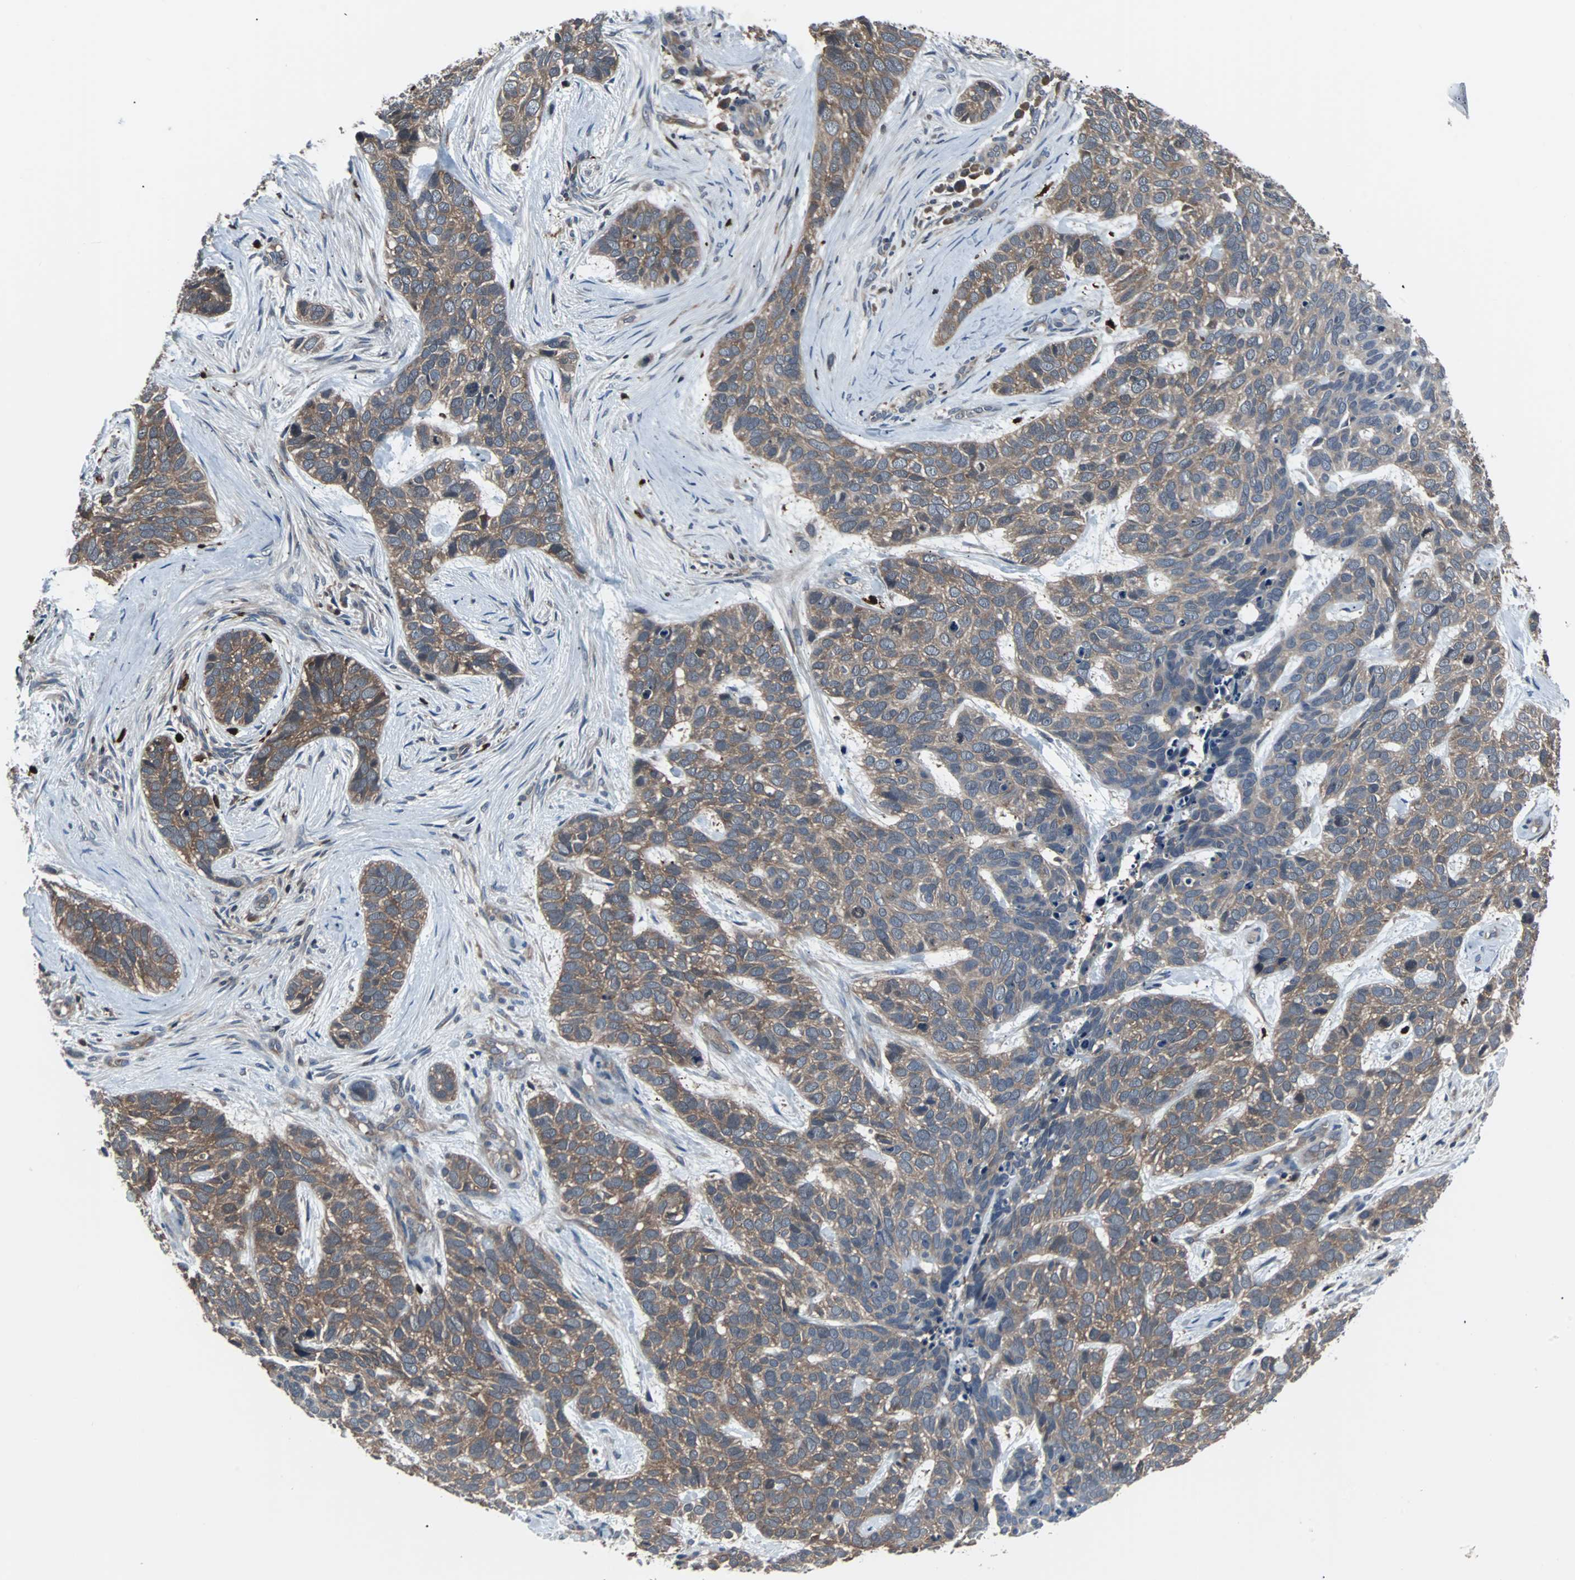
{"staining": {"intensity": "moderate", "quantity": ">75%", "location": "cytoplasmic/membranous"}, "tissue": "skin cancer", "cell_type": "Tumor cells", "image_type": "cancer", "snomed": [{"axis": "morphology", "description": "Basal cell carcinoma"}, {"axis": "topography", "description": "Skin"}], "caption": "A brown stain shows moderate cytoplasmic/membranous expression of a protein in skin basal cell carcinoma tumor cells.", "gene": "PAK1", "patient": {"sex": "male", "age": 87}}